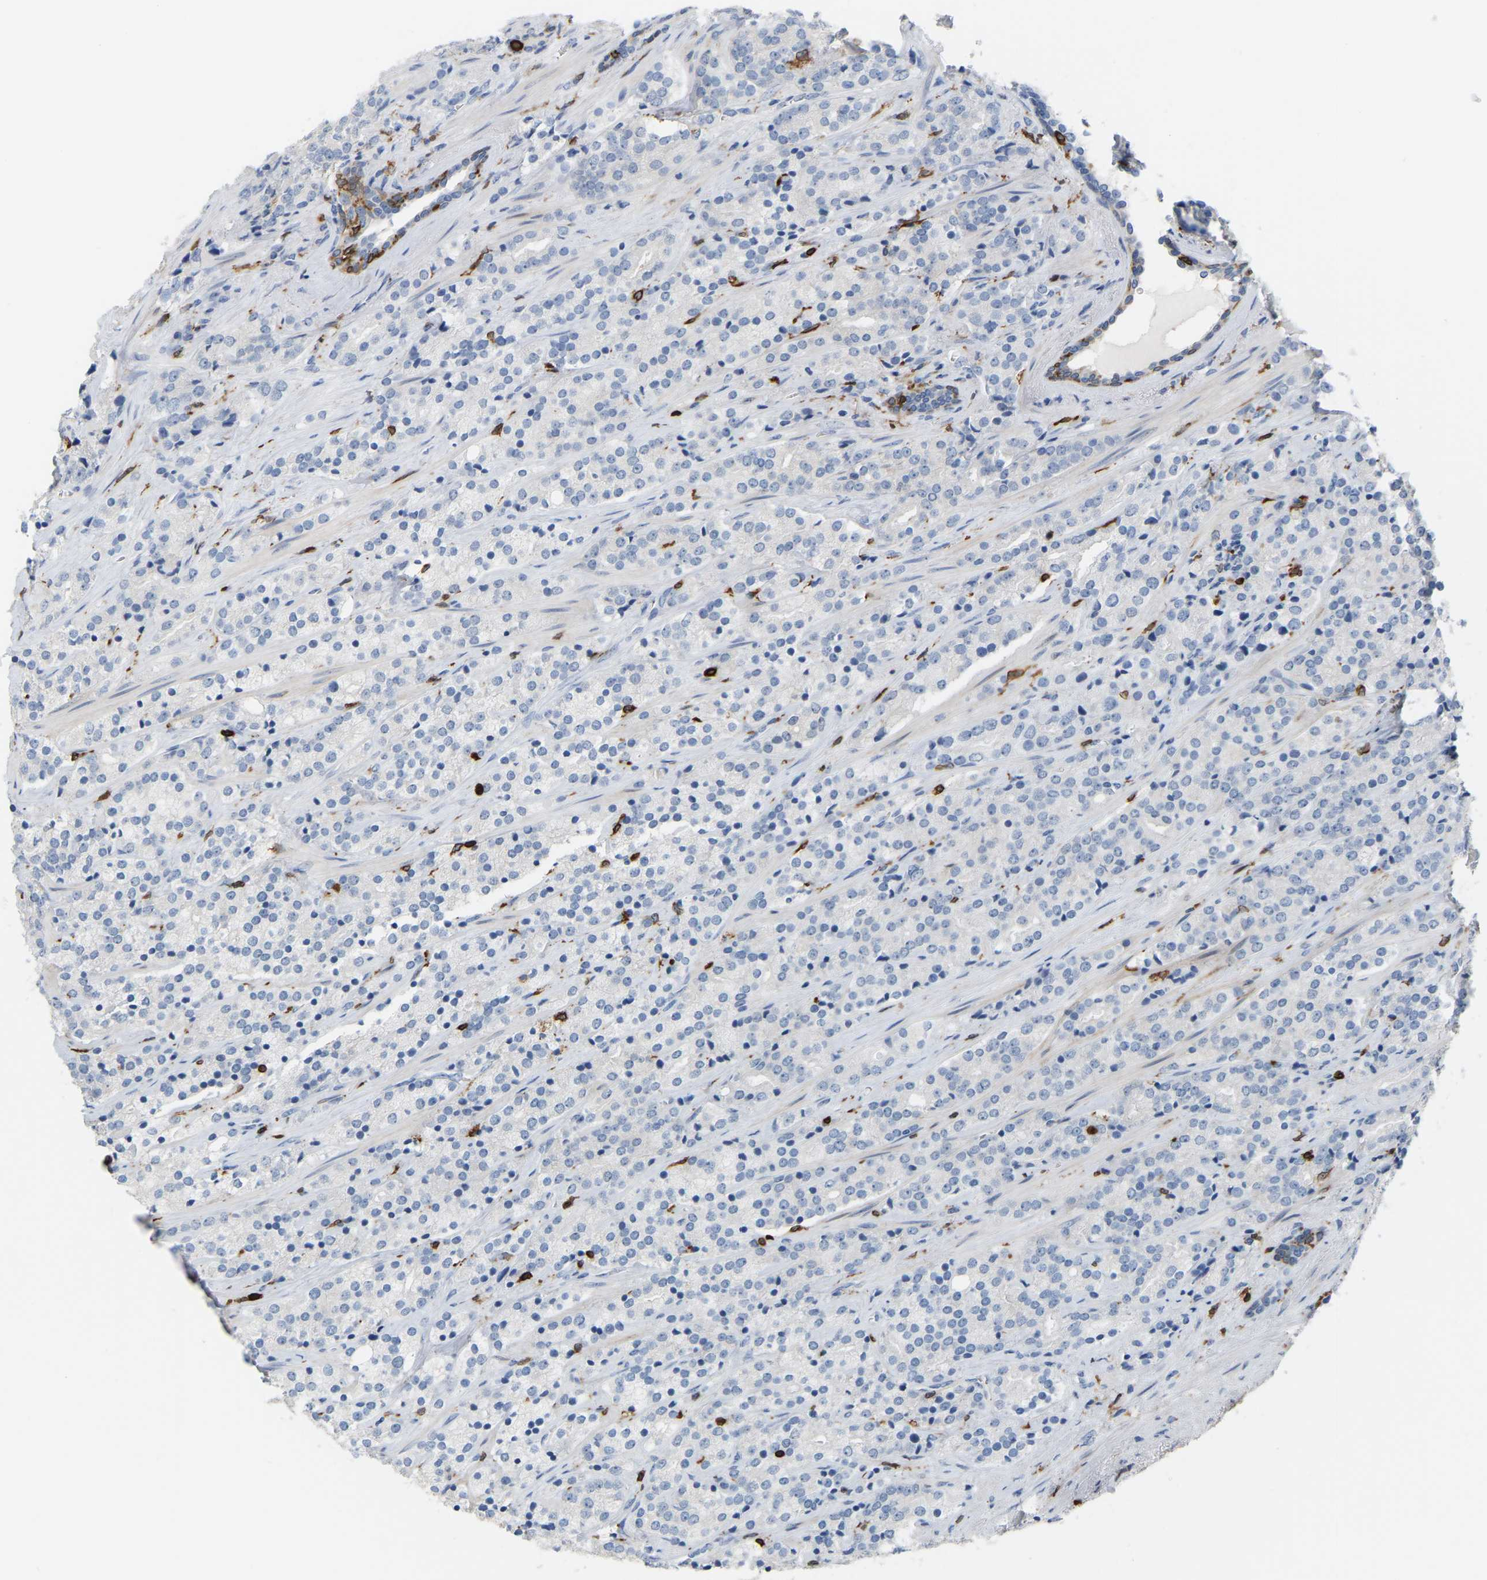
{"staining": {"intensity": "negative", "quantity": "none", "location": "none"}, "tissue": "prostate cancer", "cell_type": "Tumor cells", "image_type": "cancer", "snomed": [{"axis": "morphology", "description": "Adenocarcinoma, High grade"}, {"axis": "topography", "description": "Prostate"}], "caption": "IHC histopathology image of neoplastic tissue: prostate cancer stained with DAB (3,3'-diaminobenzidine) reveals no significant protein staining in tumor cells.", "gene": "PTGS1", "patient": {"sex": "male", "age": 71}}